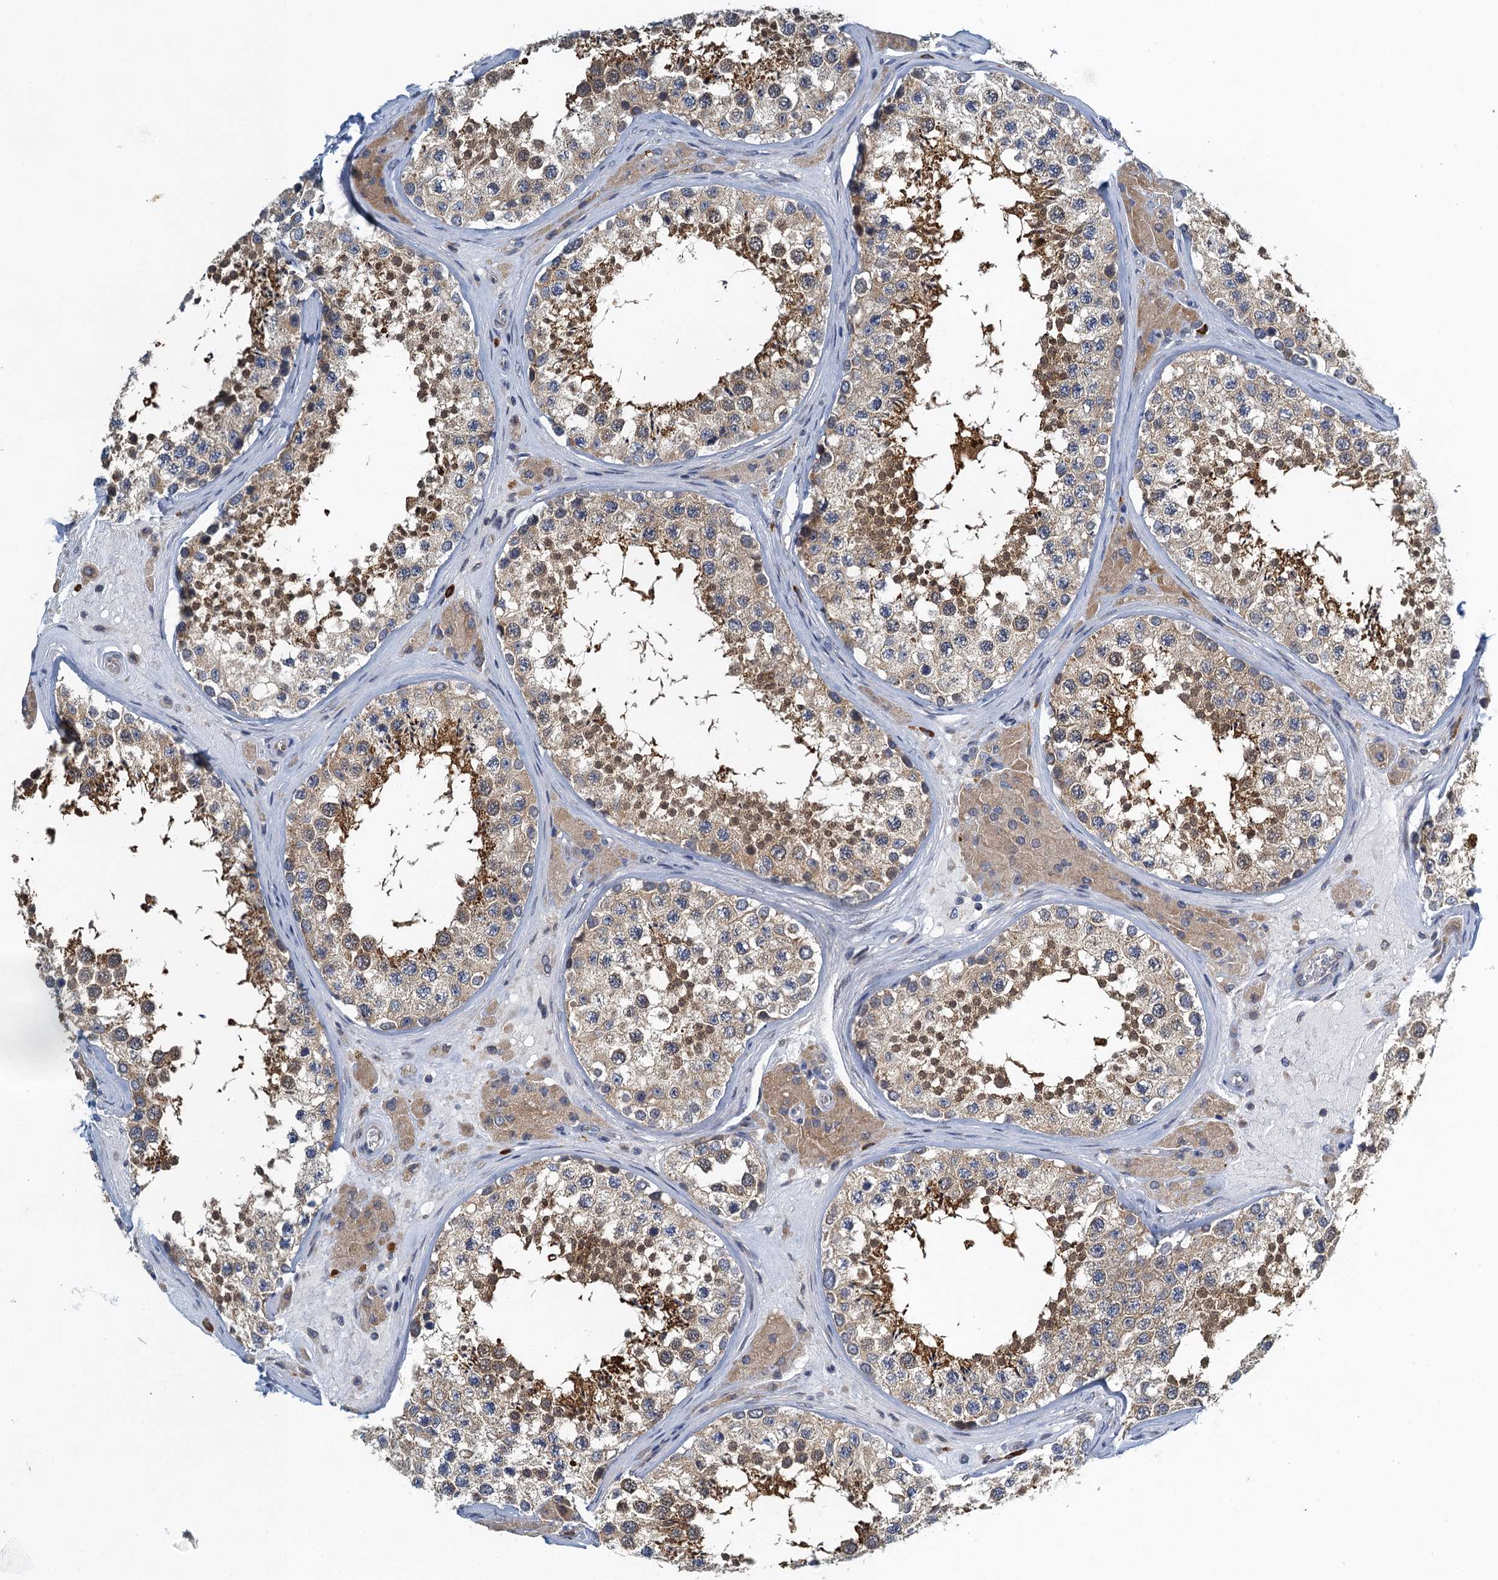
{"staining": {"intensity": "moderate", "quantity": ">75%", "location": "cytoplasmic/membranous"}, "tissue": "testis", "cell_type": "Cells in seminiferous ducts", "image_type": "normal", "snomed": [{"axis": "morphology", "description": "Normal tissue, NOS"}, {"axis": "topography", "description": "Testis"}], "caption": "Human testis stained for a protein (brown) reveals moderate cytoplasmic/membranous positive expression in approximately >75% of cells in seminiferous ducts.", "gene": "ALG2", "patient": {"sex": "male", "age": 46}}